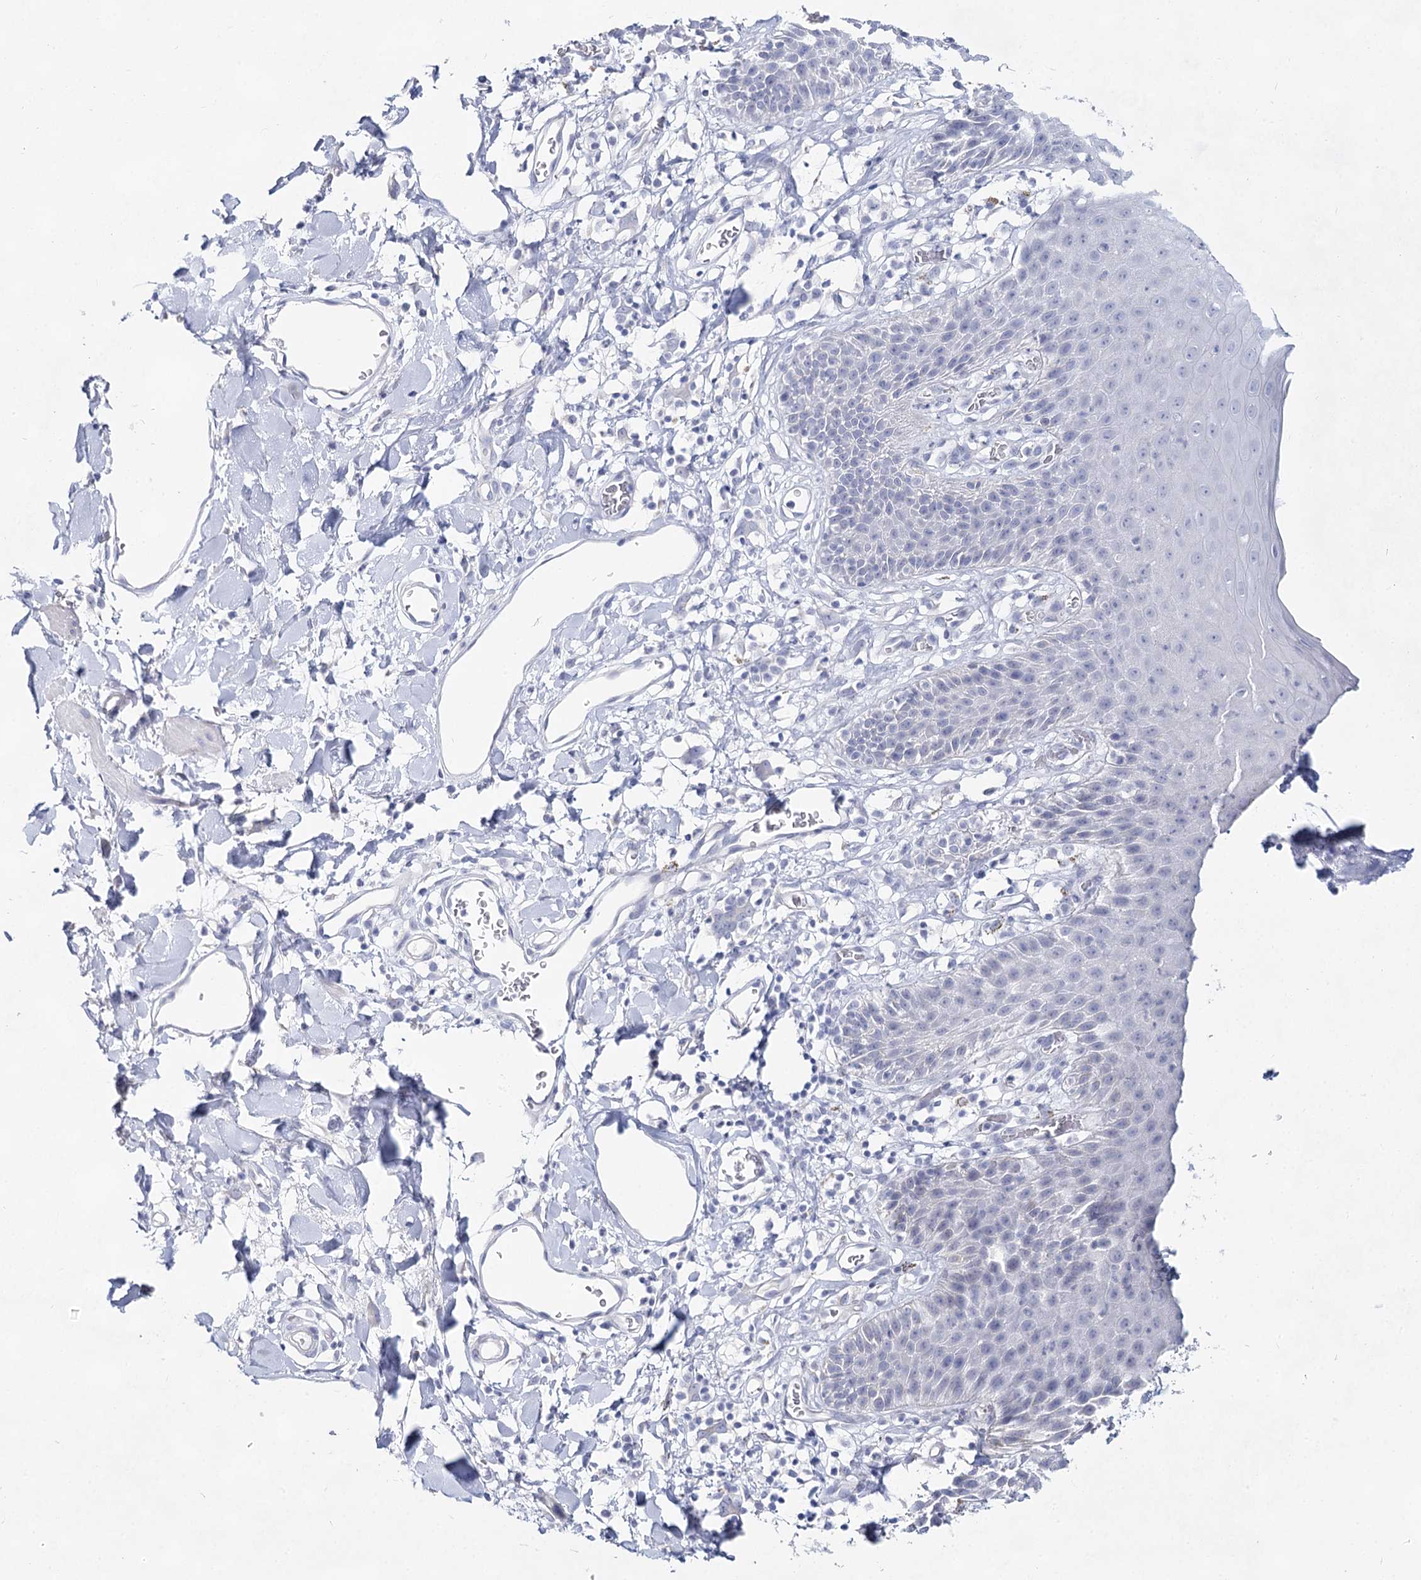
{"staining": {"intensity": "negative", "quantity": "none", "location": "none"}, "tissue": "skin", "cell_type": "Epidermal cells", "image_type": "normal", "snomed": [{"axis": "morphology", "description": "Normal tissue, NOS"}, {"axis": "topography", "description": "Vulva"}], "caption": "IHC histopathology image of normal skin: human skin stained with DAB displays no significant protein staining in epidermal cells. (DAB IHC with hematoxylin counter stain).", "gene": "SLC17A2", "patient": {"sex": "female", "age": 68}}